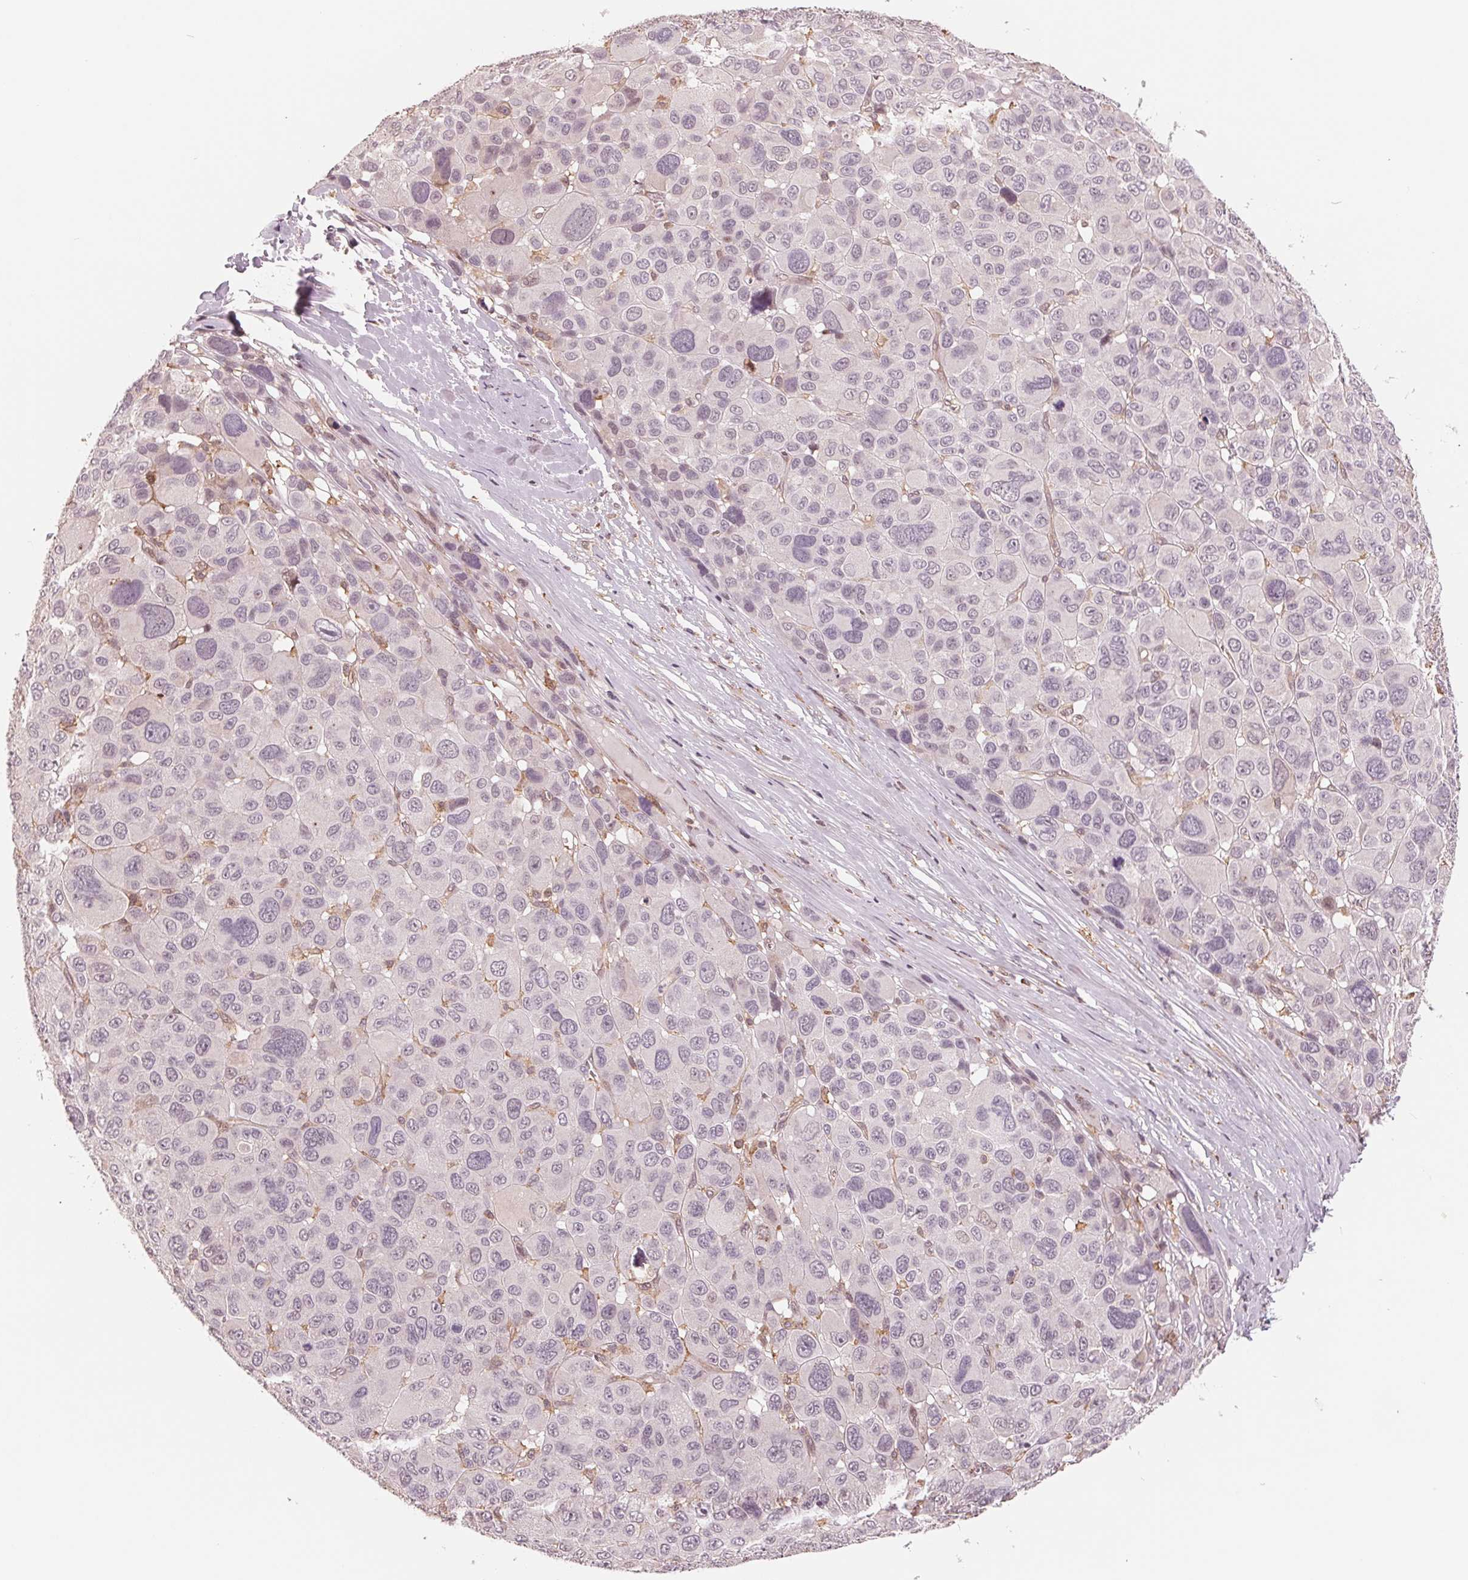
{"staining": {"intensity": "negative", "quantity": "none", "location": "none"}, "tissue": "melanoma", "cell_type": "Tumor cells", "image_type": "cancer", "snomed": [{"axis": "morphology", "description": "Malignant melanoma, NOS"}, {"axis": "topography", "description": "Skin"}], "caption": "There is no significant expression in tumor cells of malignant melanoma. Nuclei are stained in blue.", "gene": "IL9R", "patient": {"sex": "female", "age": 66}}